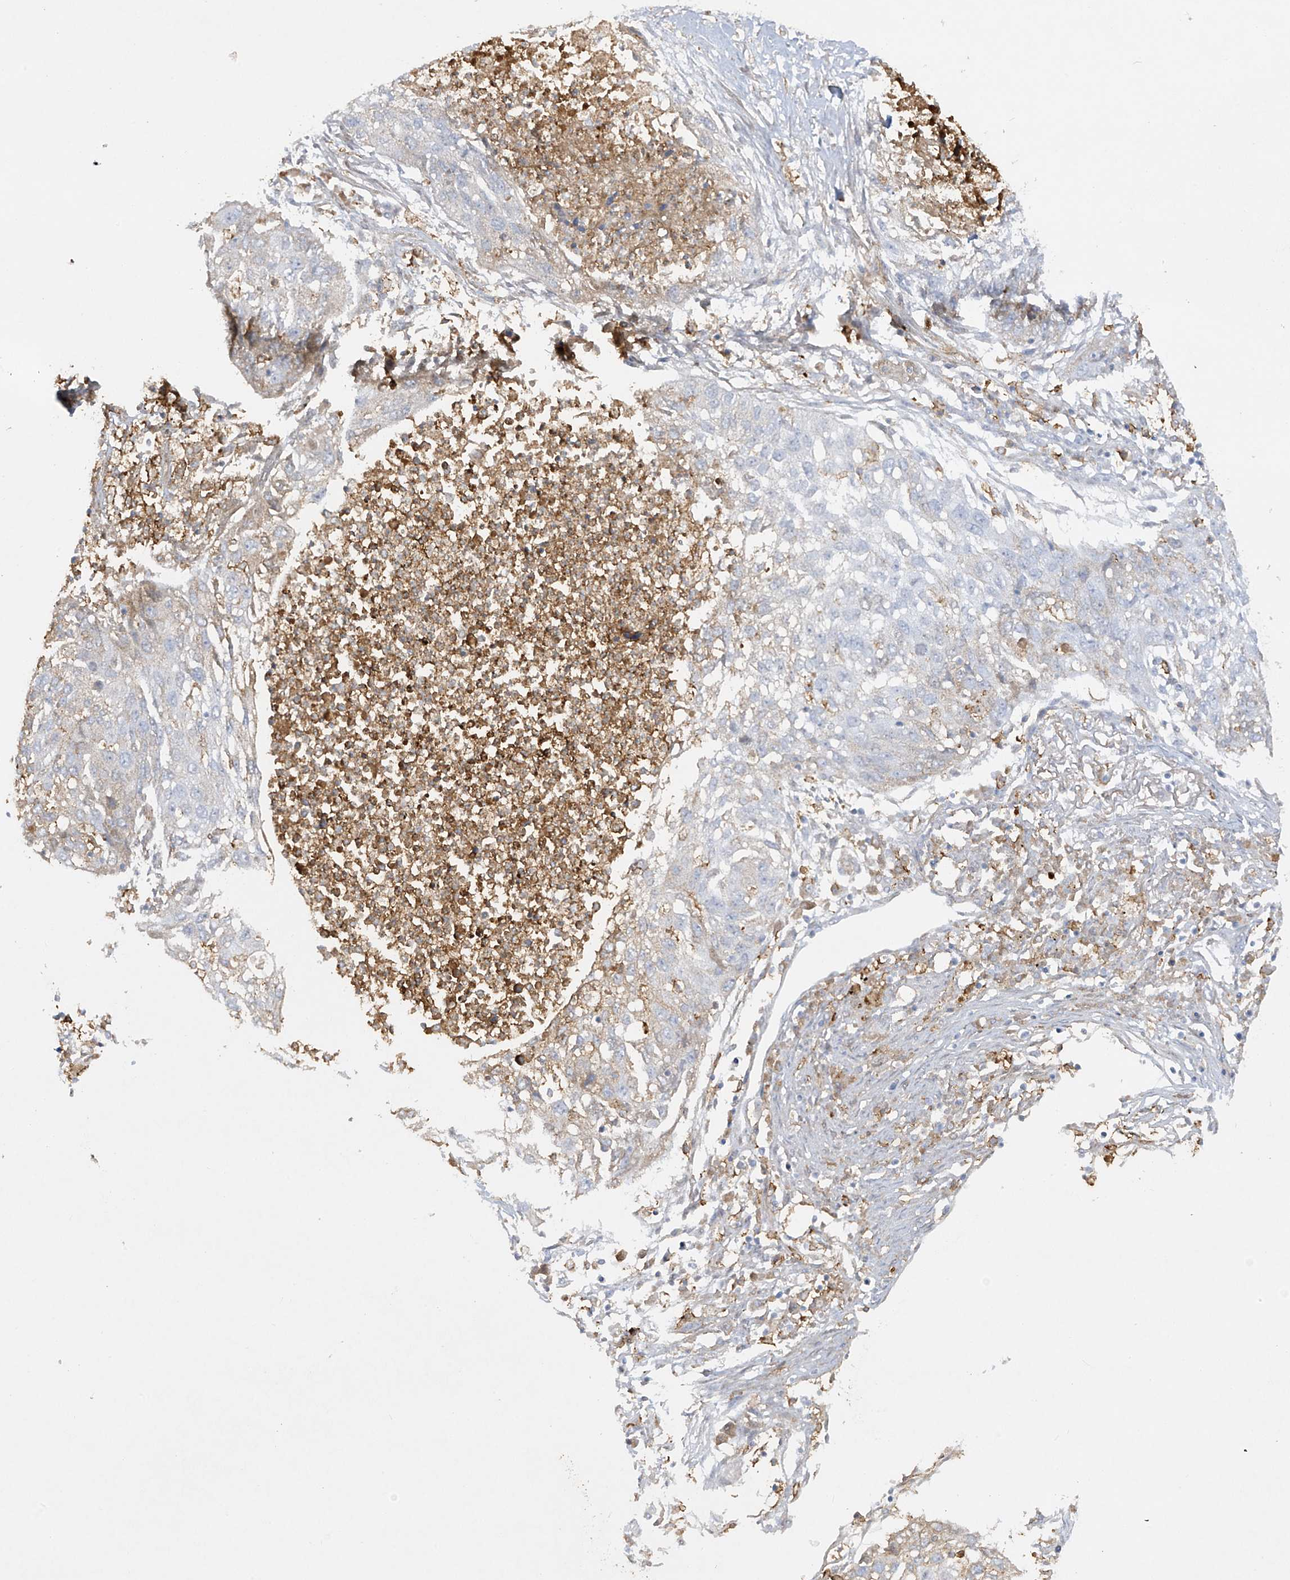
{"staining": {"intensity": "negative", "quantity": "none", "location": "none"}, "tissue": "lung cancer", "cell_type": "Tumor cells", "image_type": "cancer", "snomed": [{"axis": "morphology", "description": "Squamous cell carcinoma, NOS"}, {"axis": "topography", "description": "Lung"}], "caption": "IHC of human lung squamous cell carcinoma demonstrates no expression in tumor cells. (DAB immunohistochemistry (IHC), high magnification).", "gene": "FCGR3A", "patient": {"sex": "female", "age": 63}}